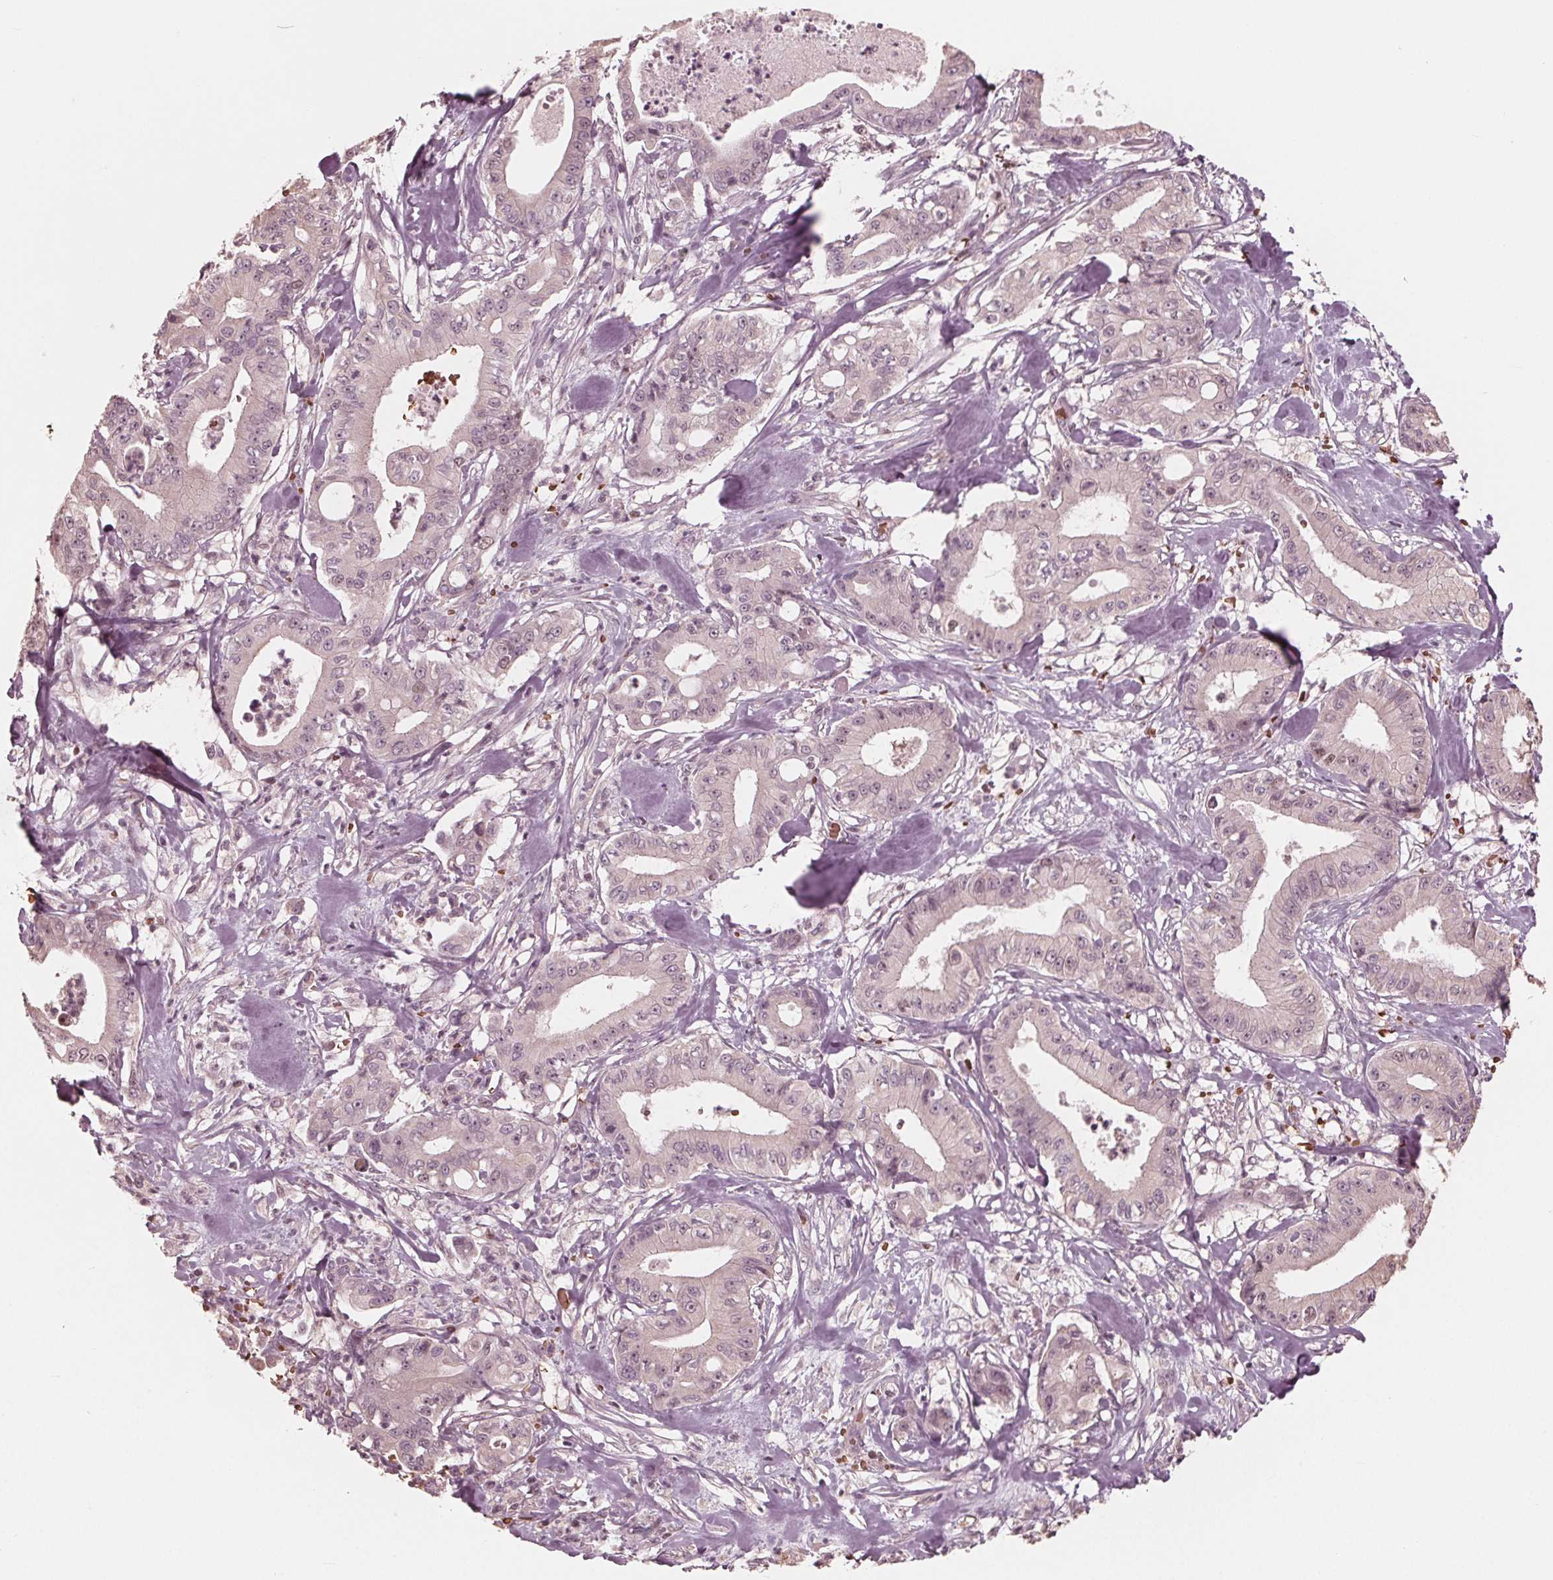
{"staining": {"intensity": "negative", "quantity": "none", "location": "none"}, "tissue": "pancreatic cancer", "cell_type": "Tumor cells", "image_type": "cancer", "snomed": [{"axis": "morphology", "description": "Adenocarcinoma, NOS"}, {"axis": "topography", "description": "Pancreas"}], "caption": "Tumor cells show no significant staining in pancreatic cancer.", "gene": "HIRIP3", "patient": {"sex": "male", "age": 71}}